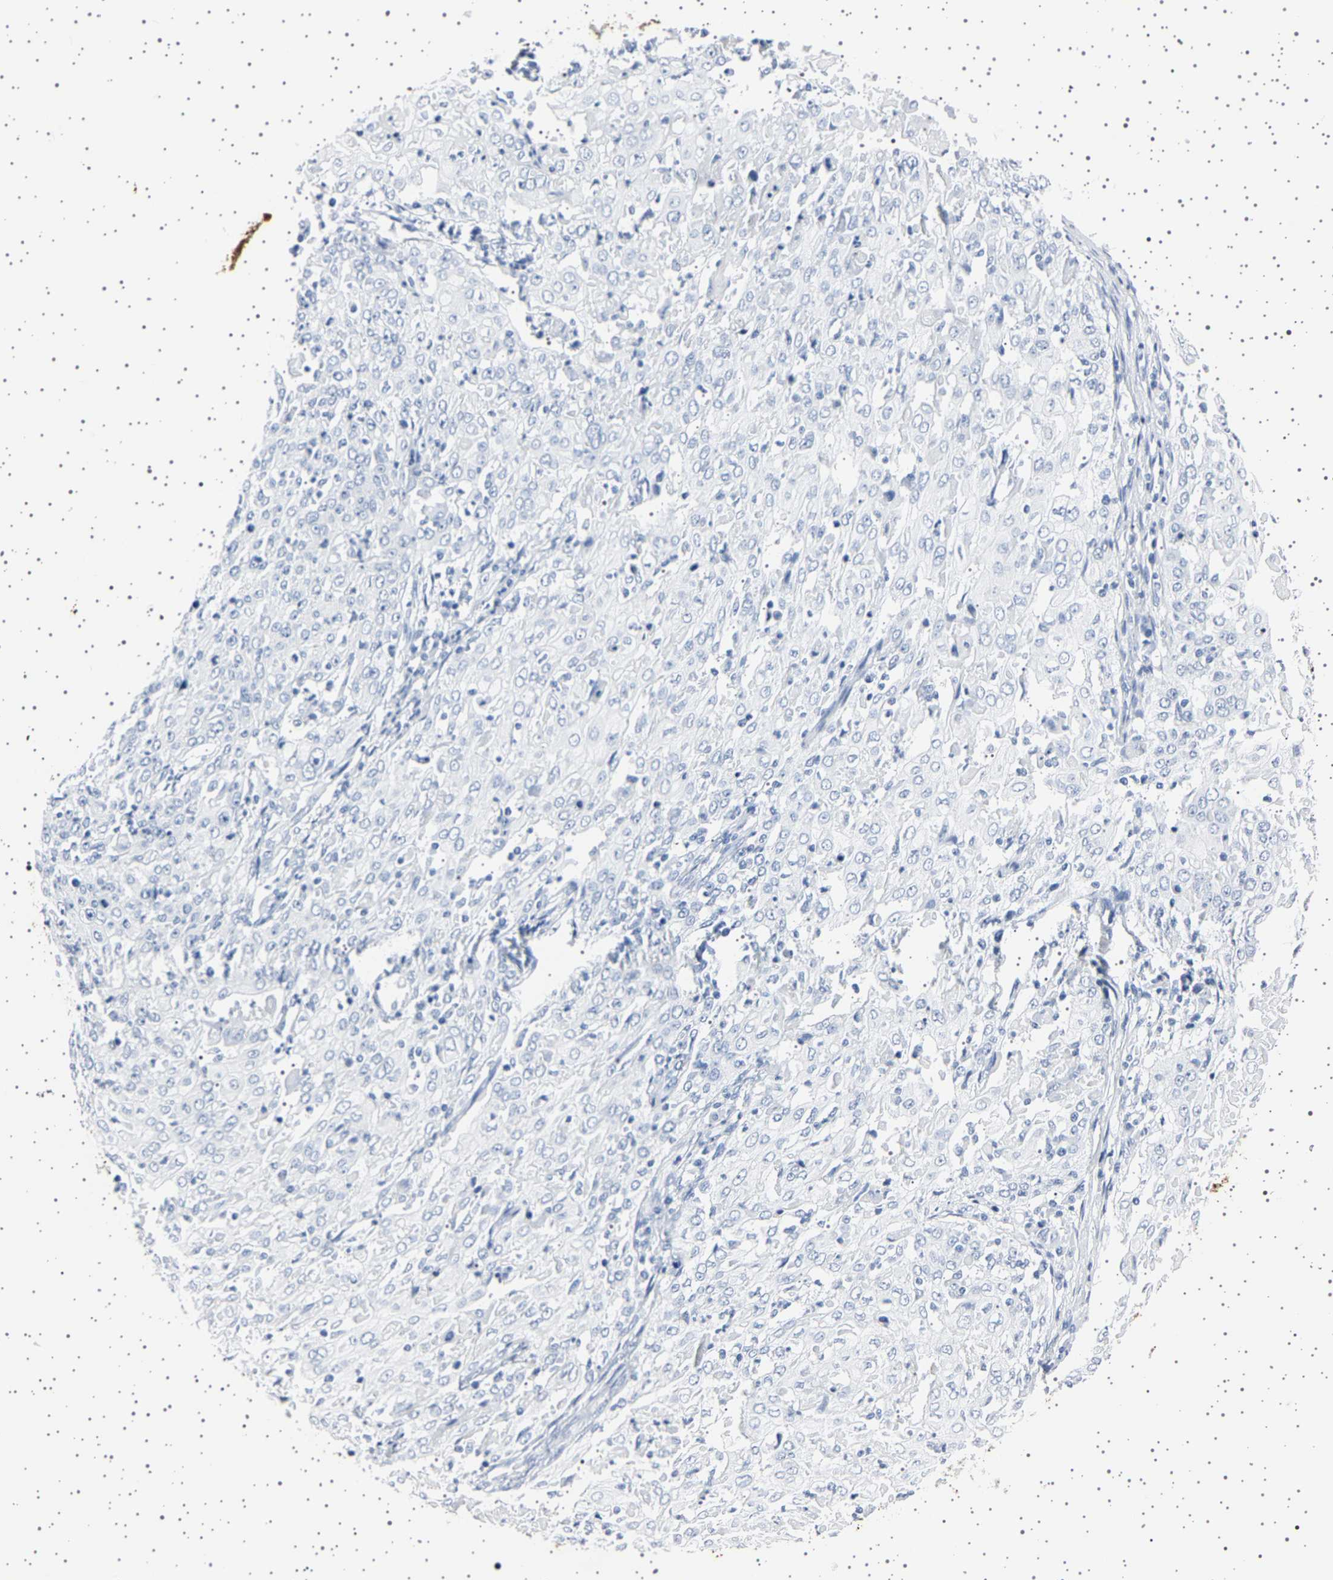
{"staining": {"intensity": "negative", "quantity": "none", "location": "none"}, "tissue": "cervical cancer", "cell_type": "Tumor cells", "image_type": "cancer", "snomed": [{"axis": "morphology", "description": "Squamous cell carcinoma, NOS"}, {"axis": "topography", "description": "Cervix"}], "caption": "Immunohistochemical staining of cervical cancer (squamous cell carcinoma) shows no significant positivity in tumor cells. (DAB (3,3'-diaminobenzidine) immunohistochemistry with hematoxylin counter stain).", "gene": "TFF3", "patient": {"sex": "female", "age": 39}}